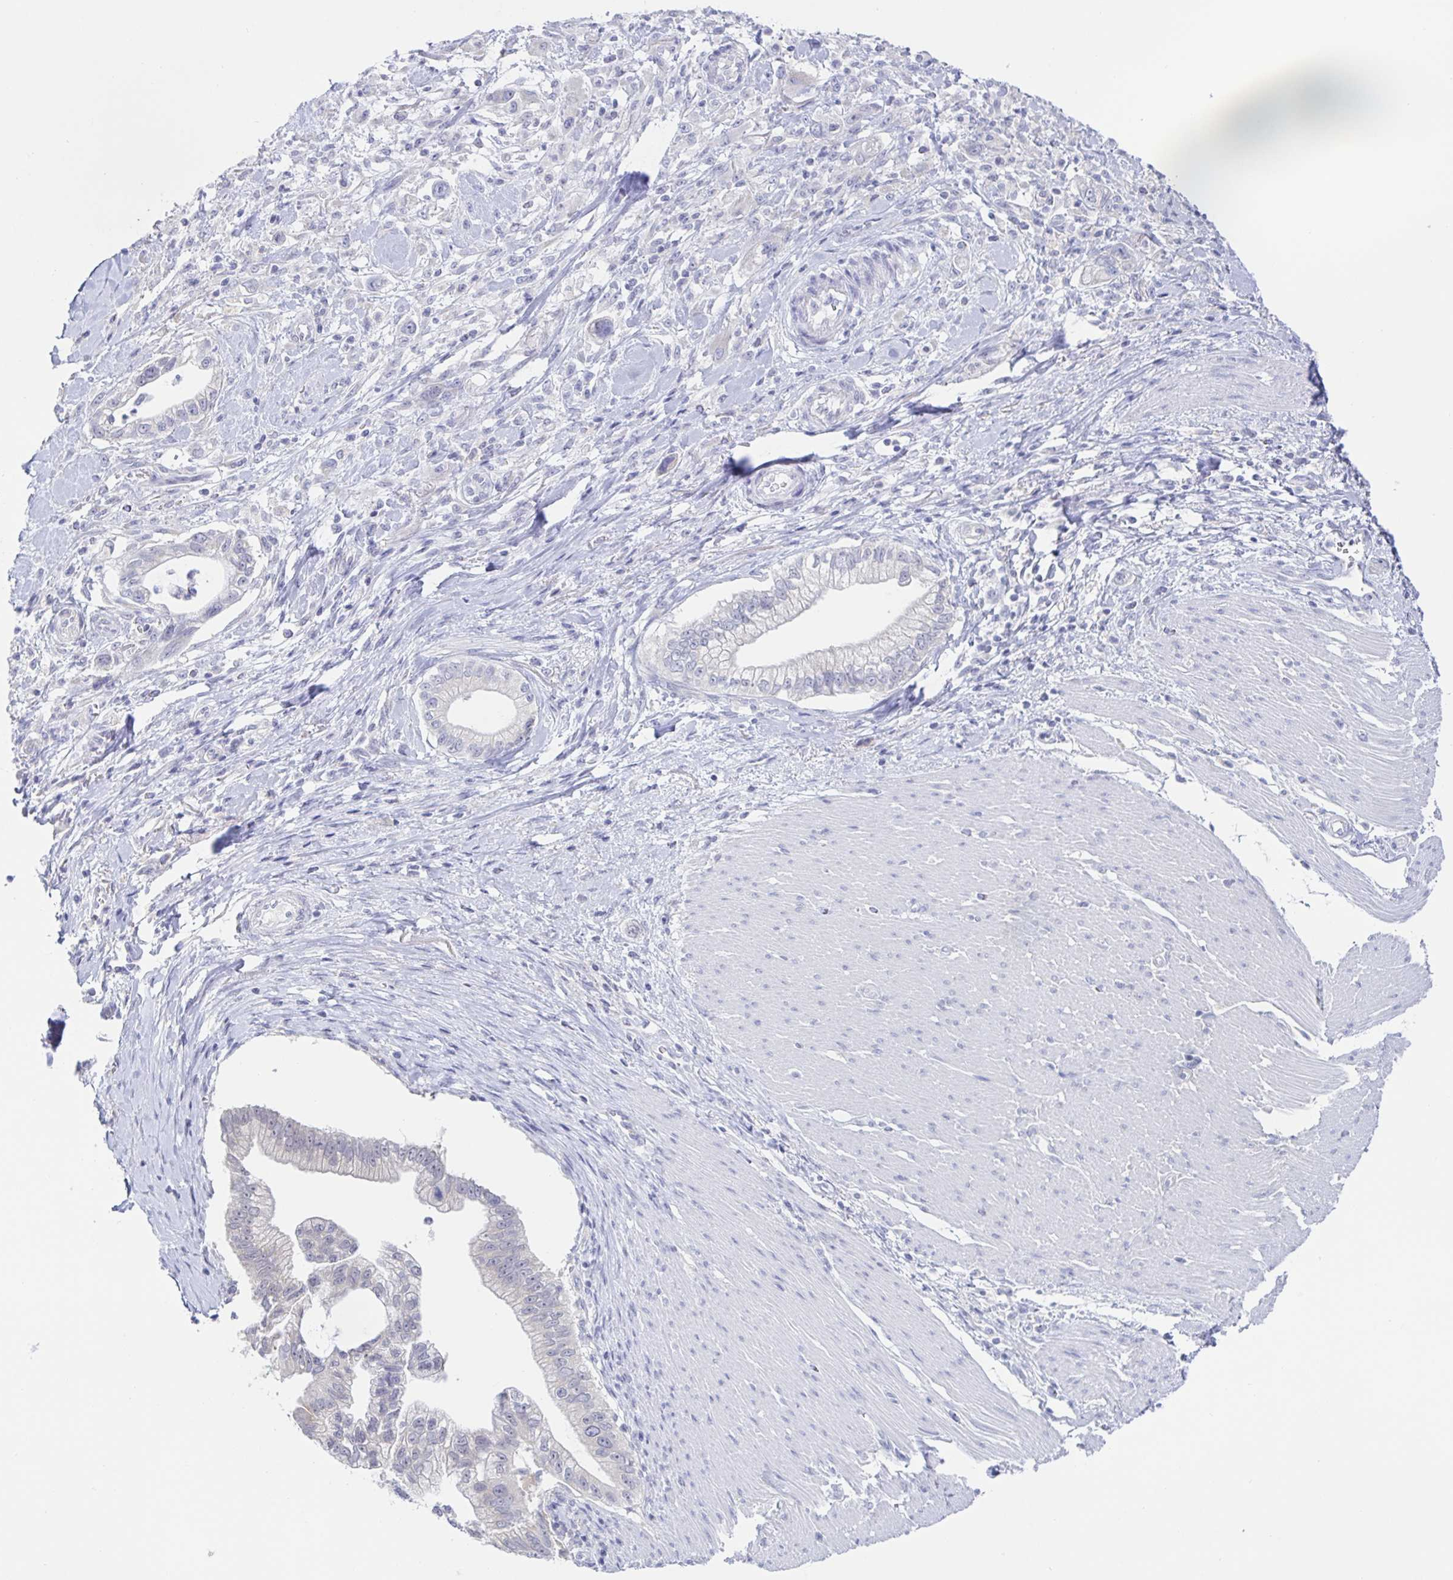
{"staining": {"intensity": "negative", "quantity": "none", "location": "none"}, "tissue": "pancreatic cancer", "cell_type": "Tumor cells", "image_type": "cancer", "snomed": [{"axis": "morphology", "description": "Adenocarcinoma, NOS"}, {"axis": "topography", "description": "Pancreas"}], "caption": "An IHC micrograph of pancreatic adenocarcinoma is shown. There is no staining in tumor cells of pancreatic adenocarcinoma.", "gene": "SIAH3", "patient": {"sex": "male", "age": 70}}